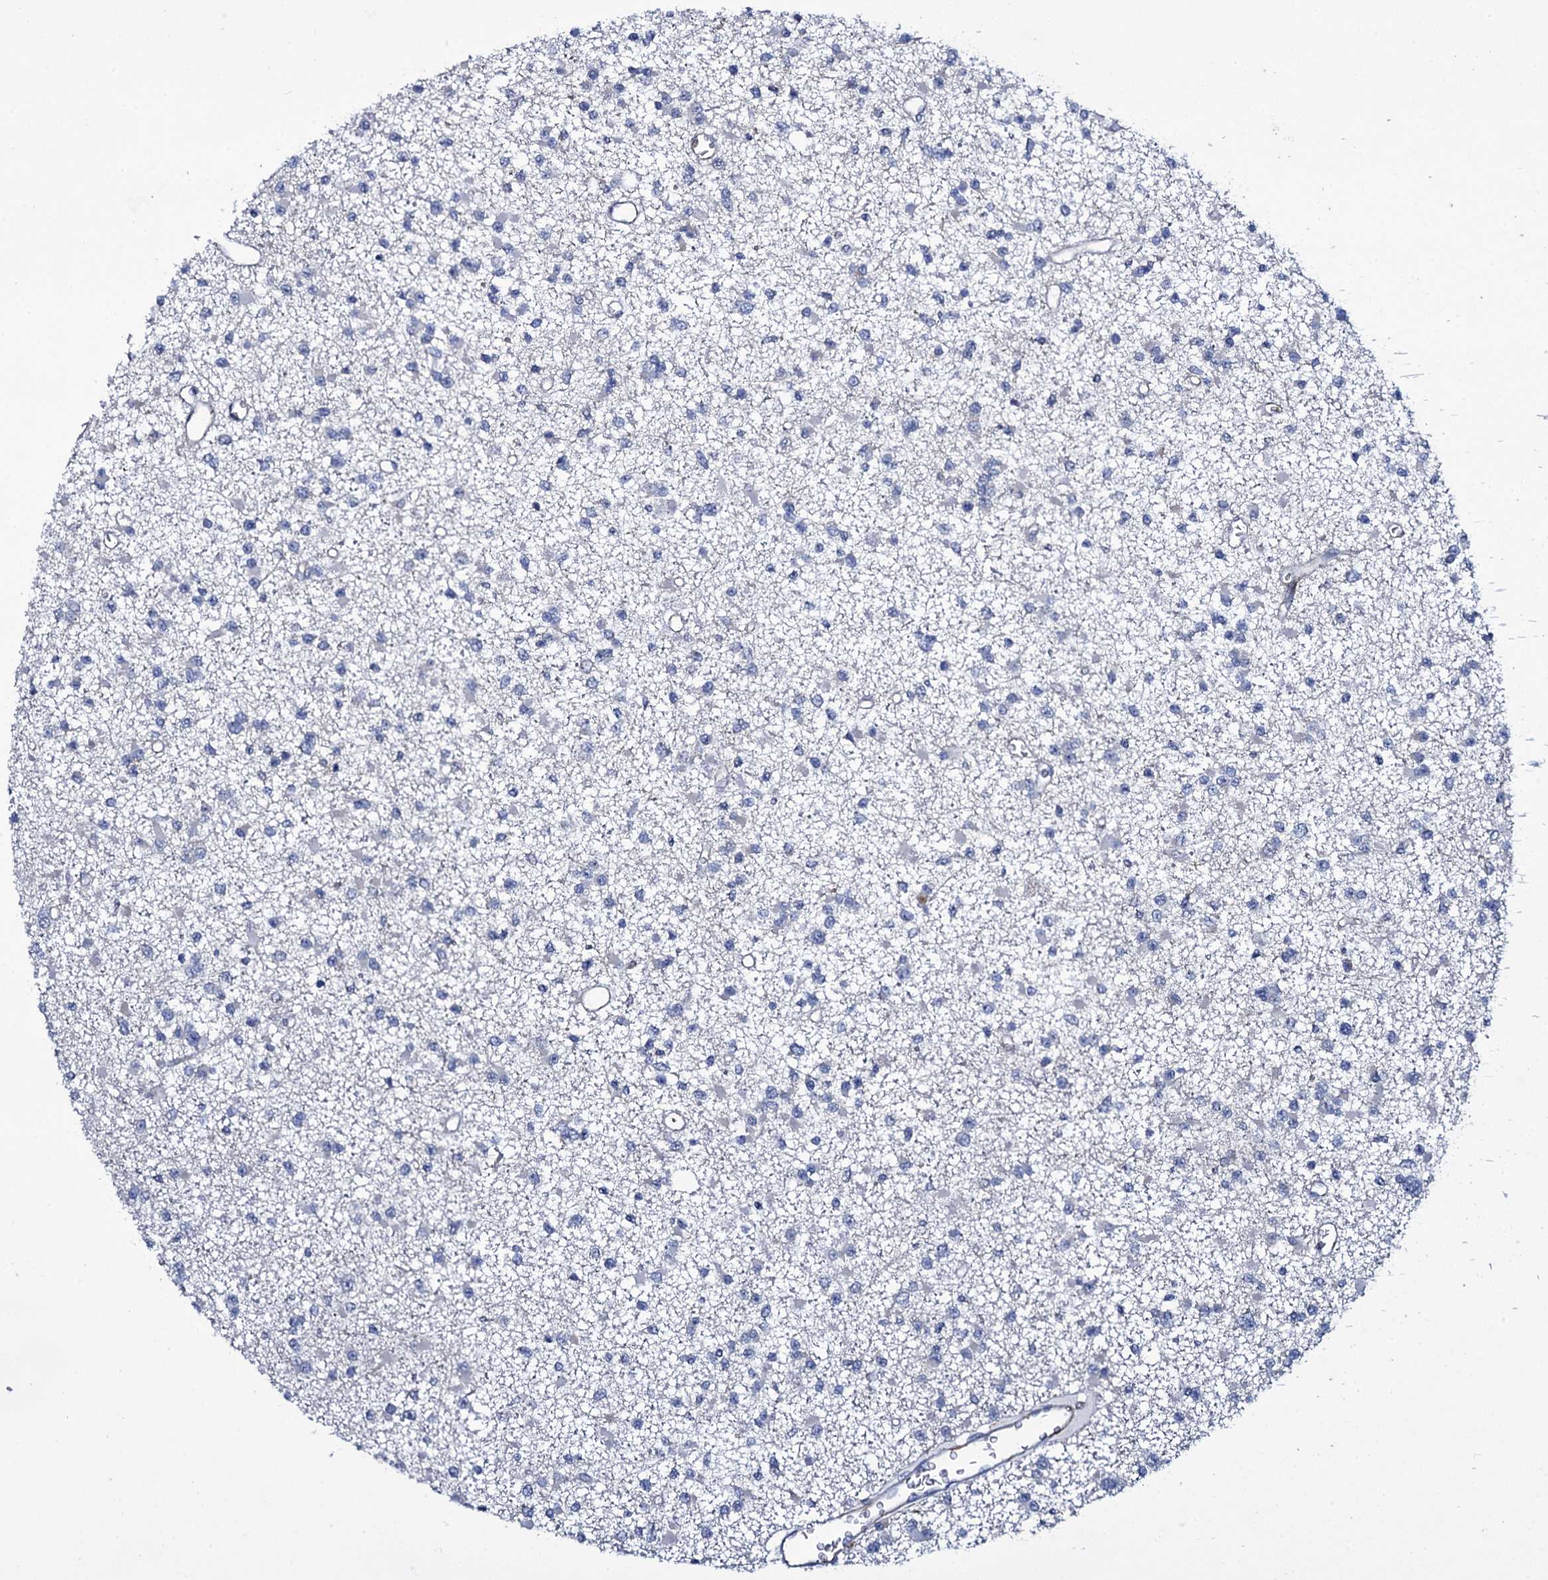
{"staining": {"intensity": "negative", "quantity": "none", "location": "none"}, "tissue": "glioma", "cell_type": "Tumor cells", "image_type": "cancer", "snomed": [{"axis": "morphology", "description": "Glioma, malignant, Low grade"}, {"axis": "topography", "description": "Brain"}], "caption": "Immunohistochemistry (IHC) micrograph of neoplastic tissue: human malignant glioma (low-grade) stained with DAB demonstrates no significant protein staining in tumor cells. (Stains: DAB IHC with hematoxylin counter stain, Microscopy: brightfield microscopy at high magnification).", "gene": "VAMP8", "patient": {"sex": "female", "age": 22}}